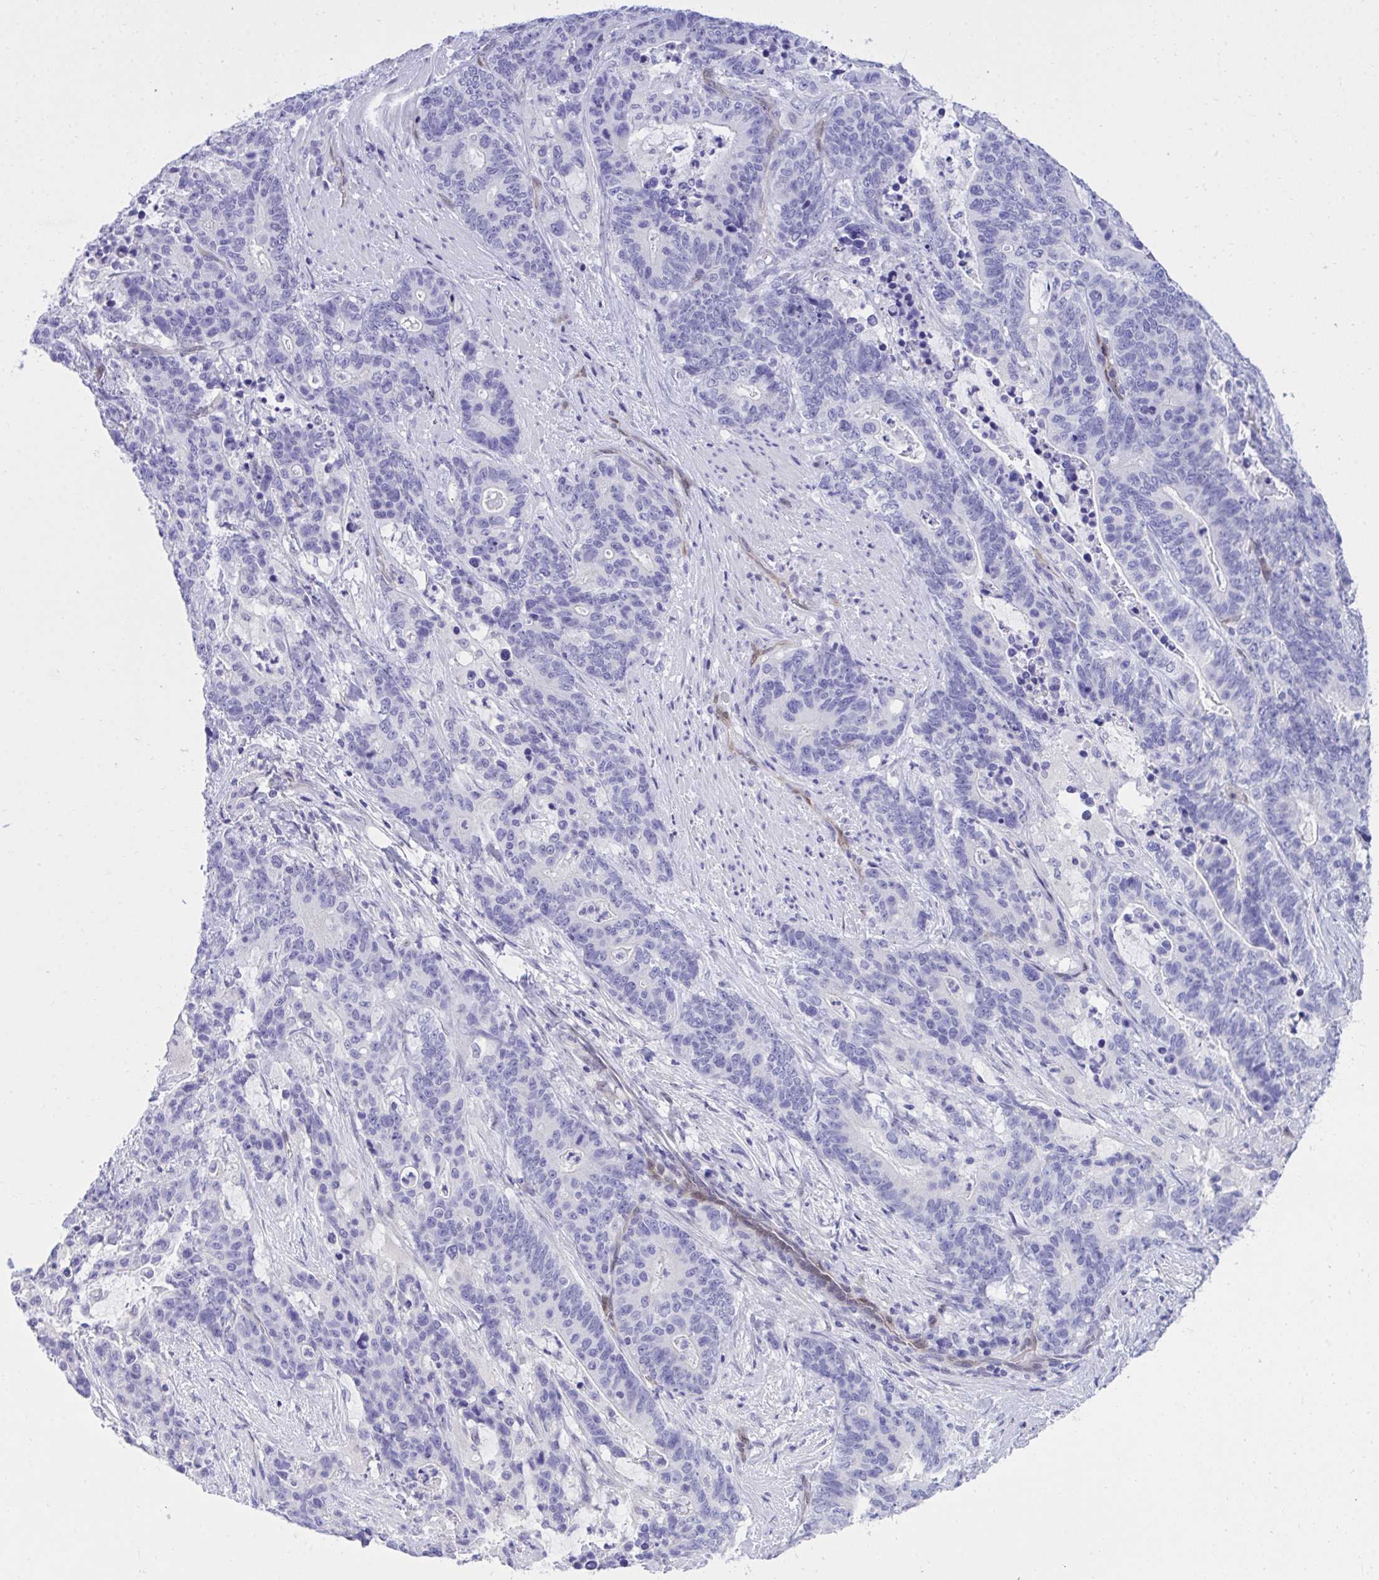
{"staining": {"intensity": "negative", "quantity": "none", "location": "none"}, "tissue": "stomach cancer", "cell_type": "Tumor cells", "image_type": "cancer", "snomed": [{"axis": "morphology", "description": "Normal tissue, NOS"}, {"axis": "morphology", "description": "Adenocarcinoma, NOS"}, {"axis": "topography", "description": "Stomach"}], "caption": "The immunohistochemistry micrograph has no significant staining in tumor cells of stomach cancer tissue.", "gene": "PGM2L1", "patient": {"sex": "female", "age": 64}}